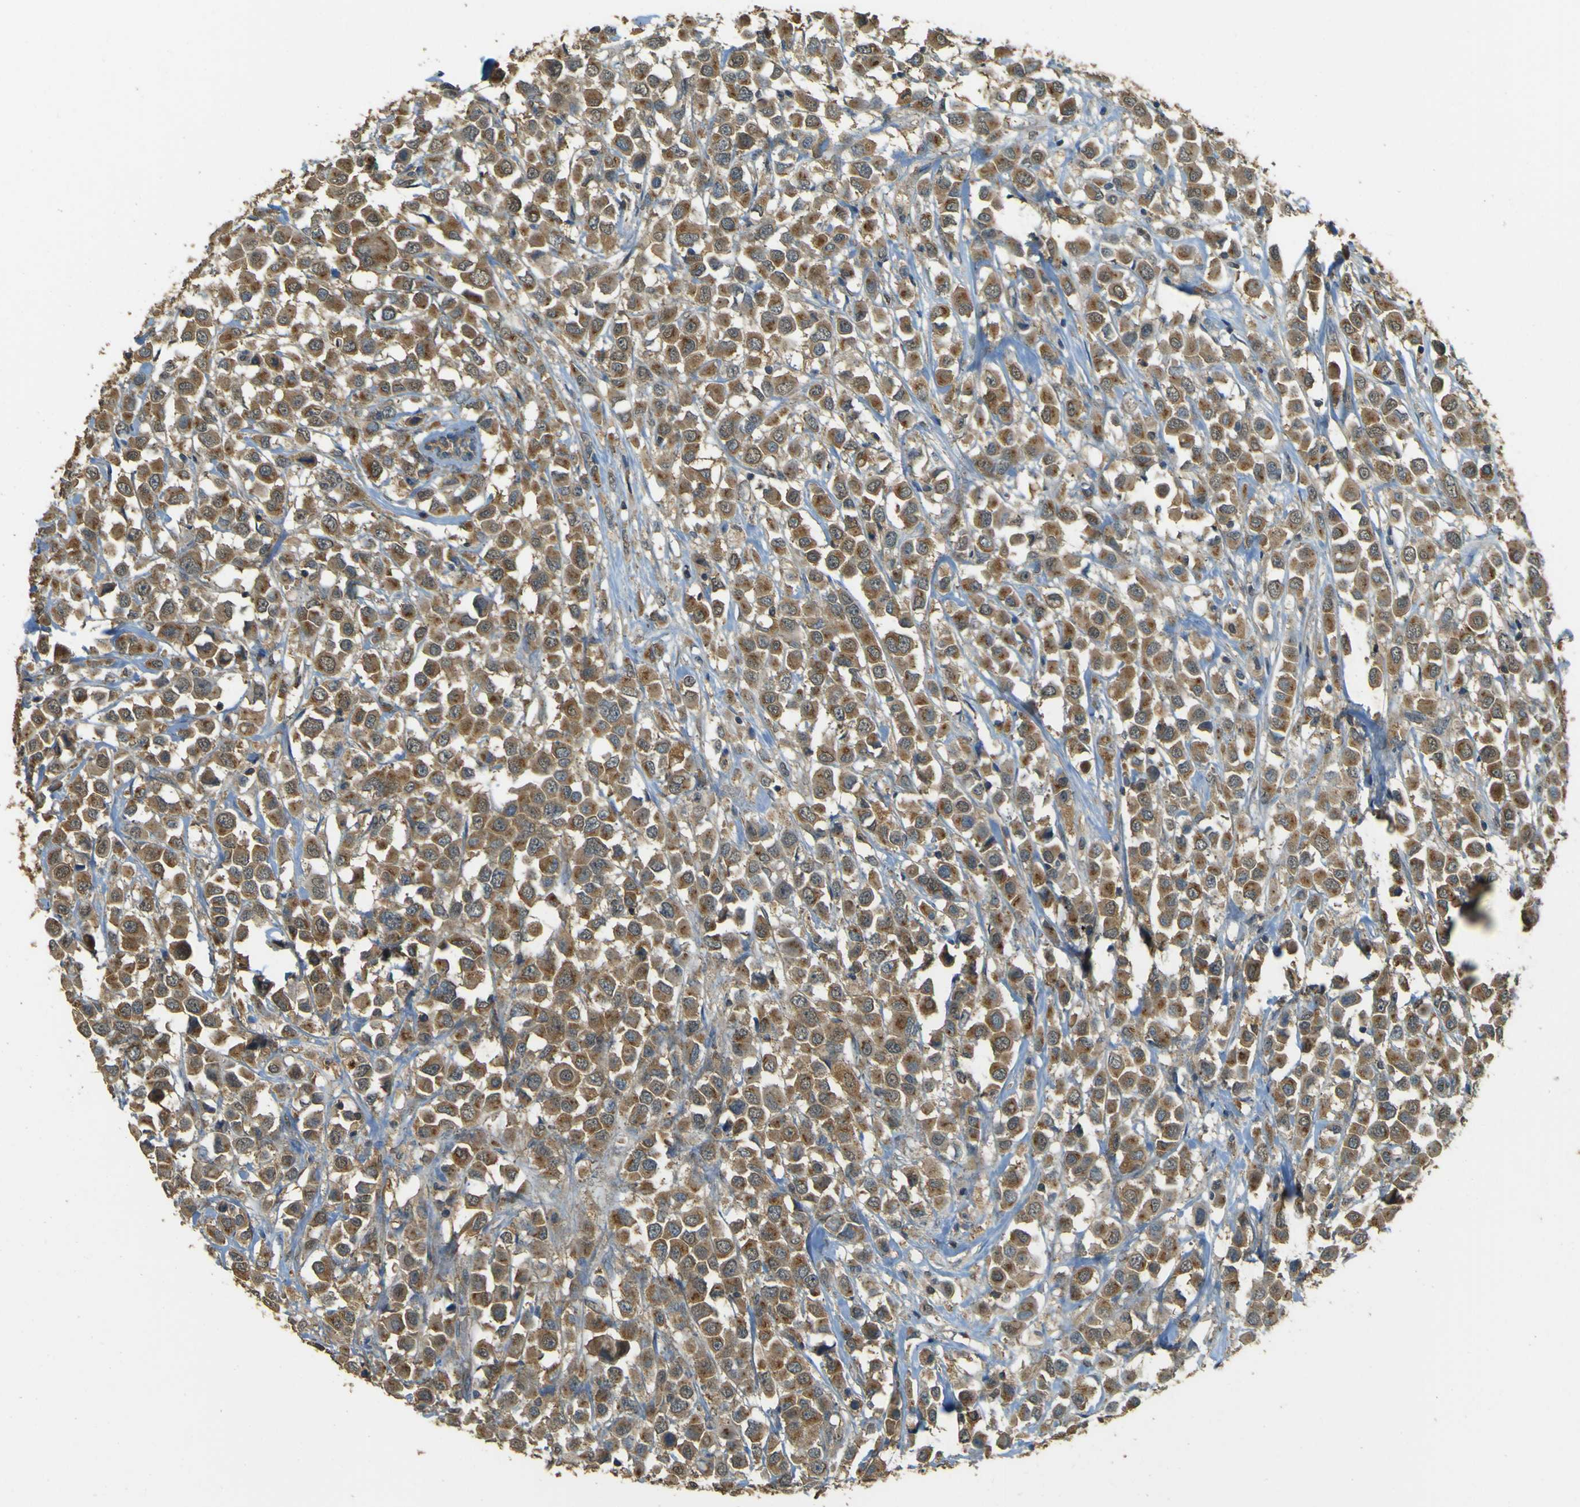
{"staining": {"intensity": "moderate", "quantity": ">75%", "location": "cytoplasmic/membranous"}, "tissue": "breast cancer", "cell_type": "Tumor cells", "image_type": "cancer", "snomed": [{"axis": "morphology", "description": "Duct carcinoma"}, {"axis": "topography", "description": "Breast"}], "caption": "The micrograph exhibits immunohistochemical staining of breast cancer. There is moderate cytoplasmic/membranous expression is seen in approximately >75% of tumor cells.", "gene": "GOLGA1", "patient": {"sex": "female", "age": 61}}